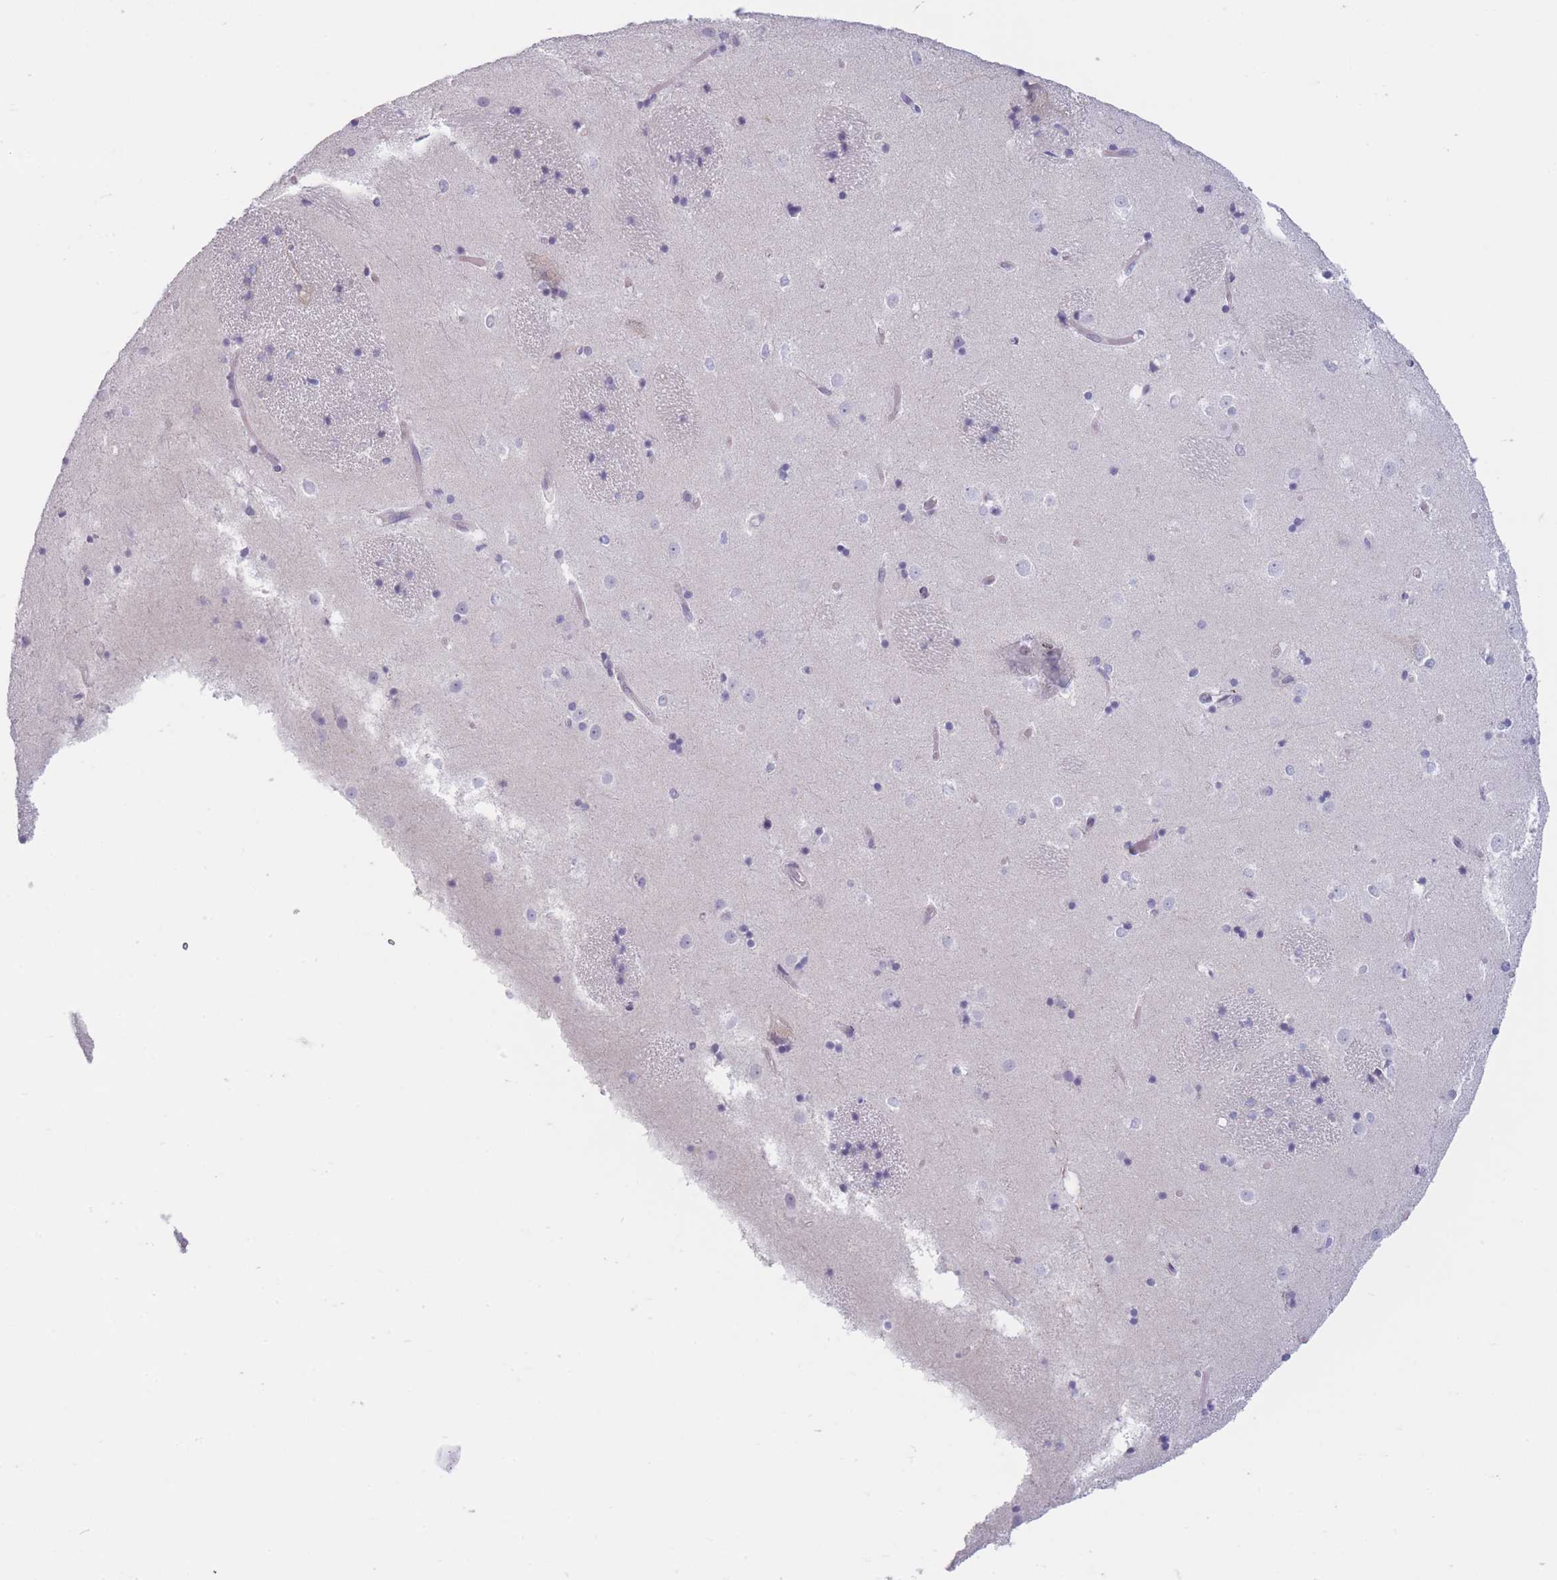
{"staining": {"intensity": "negative", "quantity": "none", "location": "none"}, "tissue": "caudate", "cell_type": "Glial cells", "image_type": "normal", "snomed": [{"axis": "morphology", "description": "Normal tissue, NOS"}, {"axis": "topography", "description": "Lateral ventricle wall"}], "caption": "Glial cells are negative for protein expression in unremarkable human caudate. (DAB IHC with hematoxylin counter stain).", "gene": "PLEKHG2", "patient": {"sex": "female", "age": 52}}